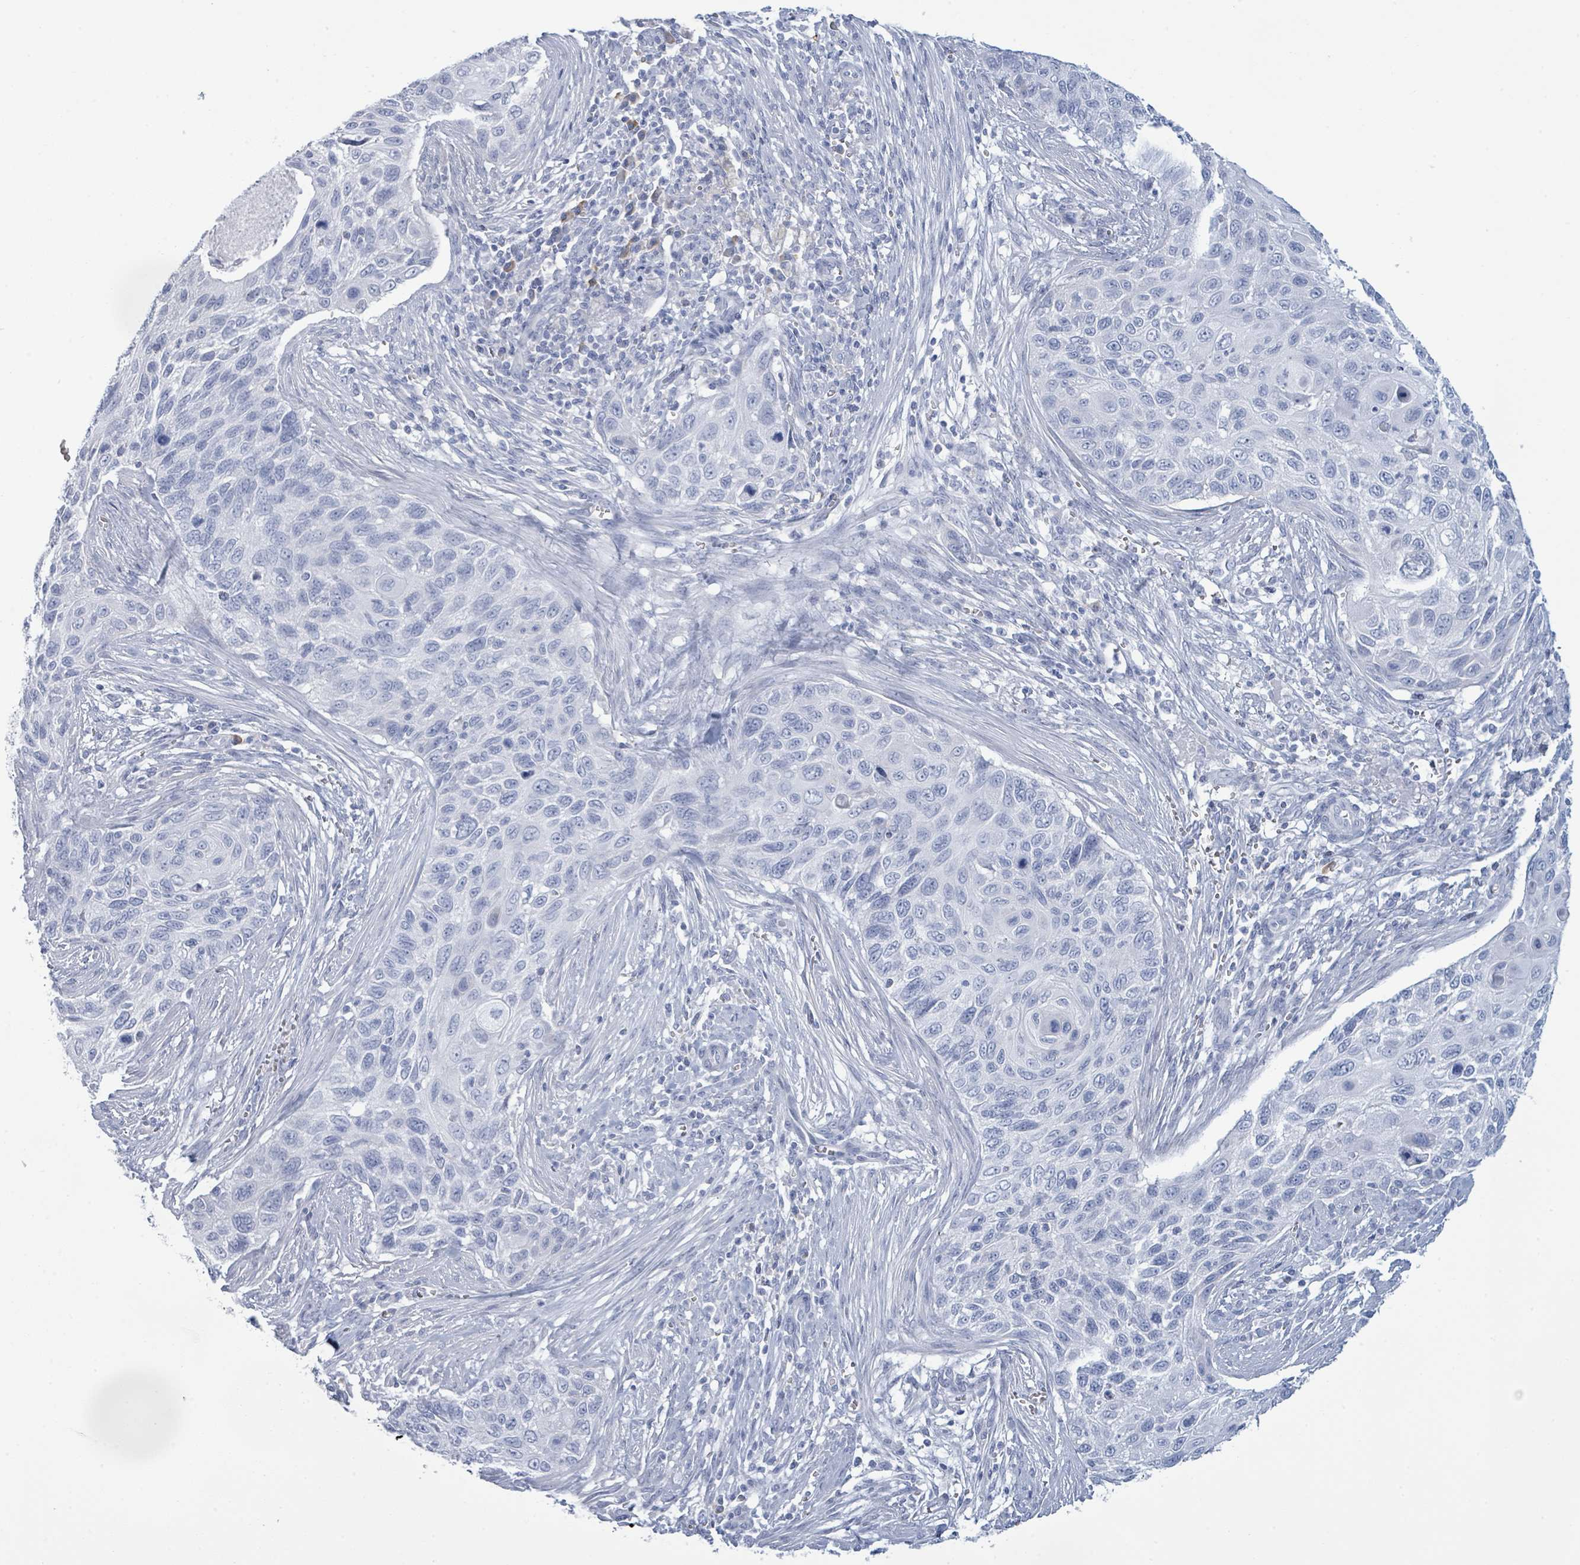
{"staining": {"intensity": "negative", "quantity": "none", "location": "none"}, "tissue": "cervical cancer", "cell_type": "Tumor cells", "image_type": "cancer", "snomed": [{"axis": "morphology", "description": "Squamous cell carcinoma, NOS"}, {"axis": "topography", "description": "Cervix"}], "caption": "A micrograph of human cervical cancer is negative for staining in tumor cells.", "gene": "PGA3", "patient": {"sex": "female", "age": 70}}